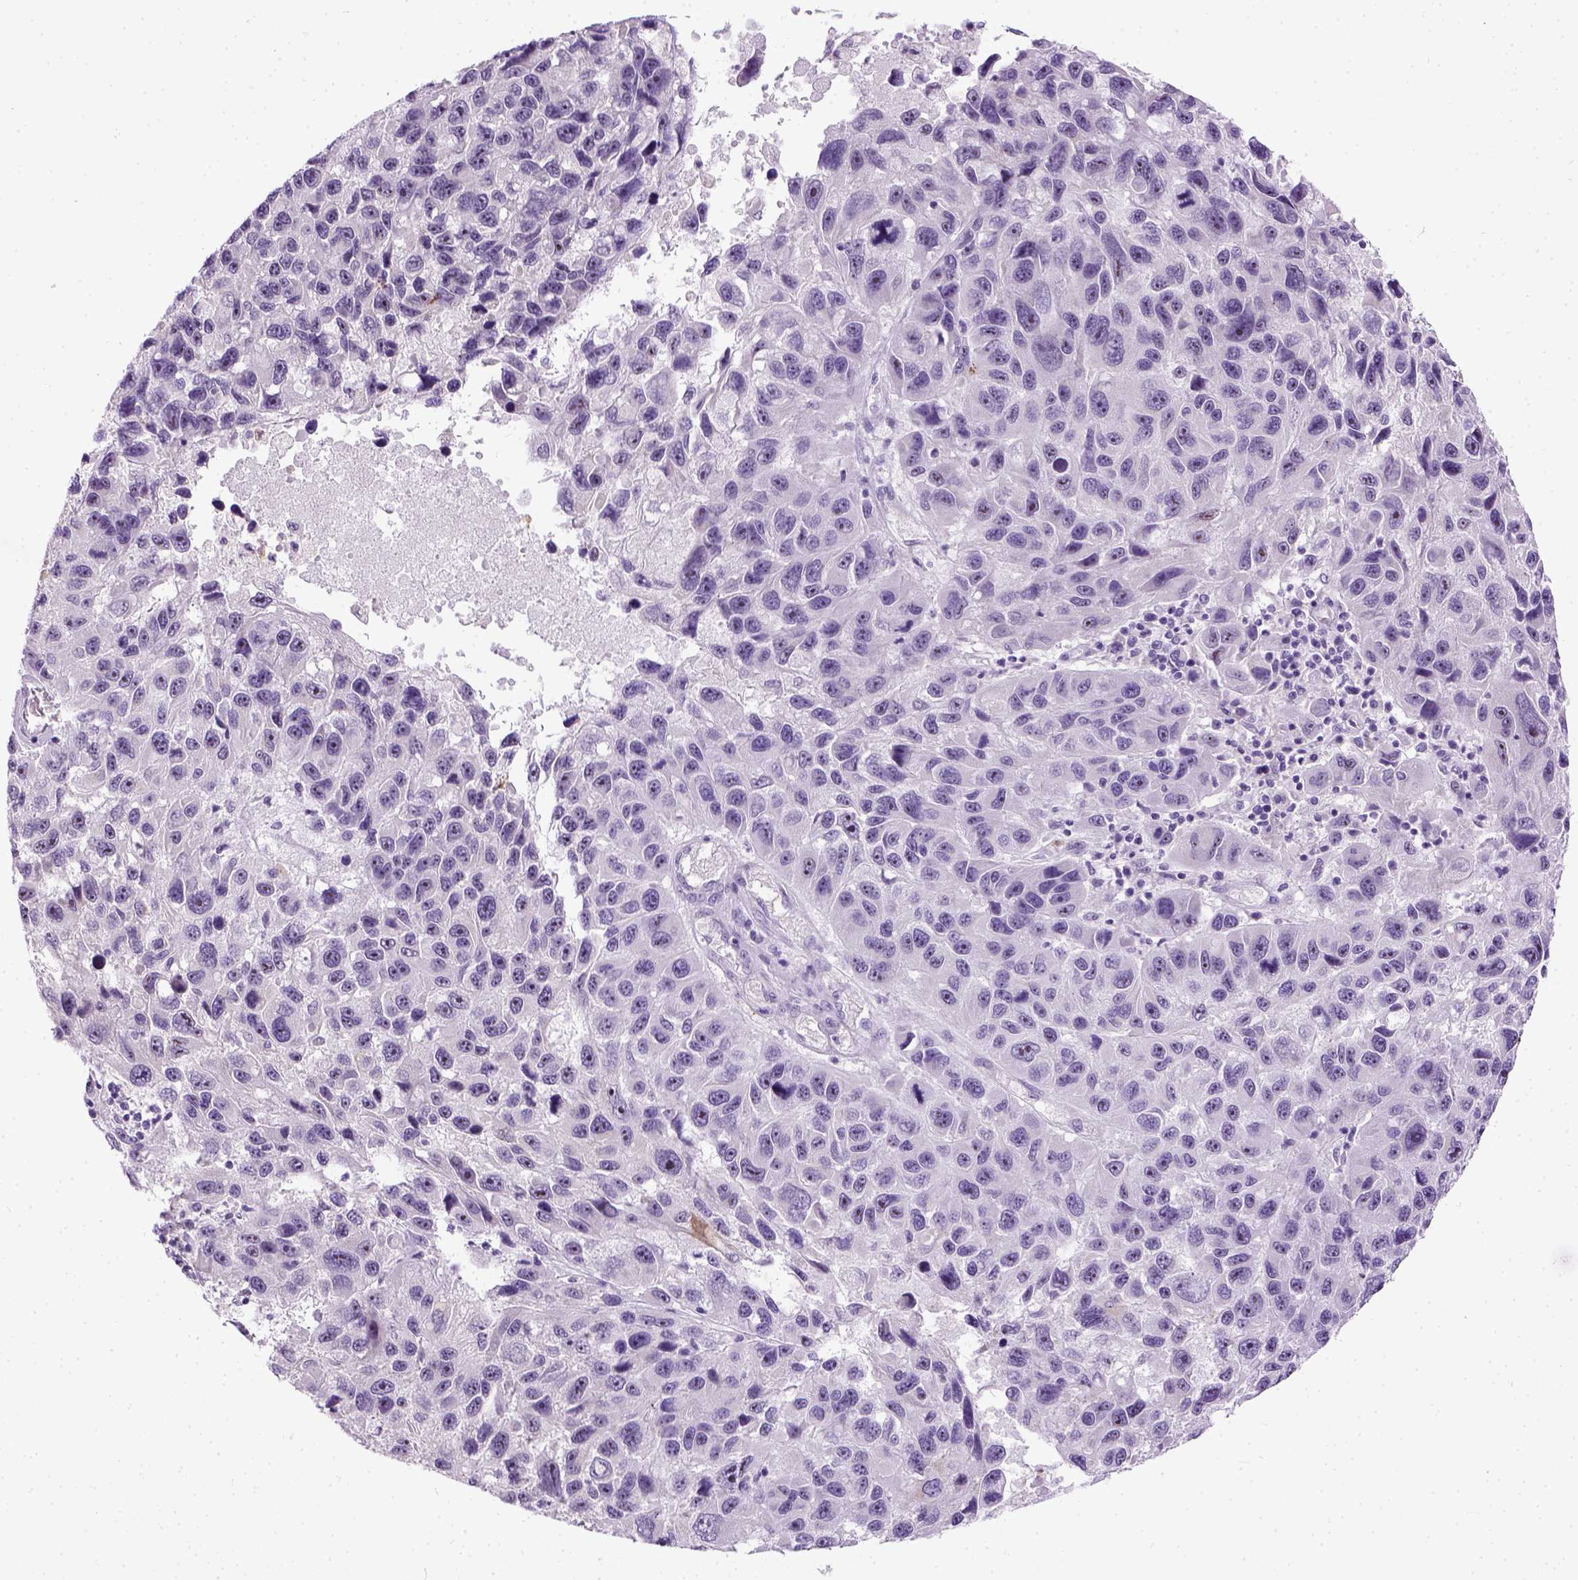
{"staining": {"intensity": "negative", "quantity": "none", "location": "none"}, "tissue": "melanoma", "cell_type": "Tumor cells", "image_type": "cancer", "snomed": [{"axis": "morphology", "description": "Malignant melanoma, NOS"}, {"axis": "topography", "description": "Skin"}], "caption": "Histopathology image shows no significant protein positivity in tumor cells of malignant melanoma. Brightfield microscopy of IHC stained with DAB (brown) and hematoxylin (blue), captured at high magnification.", "gene": "MAPT", "patient": {"sex": "male", "age": 53}}